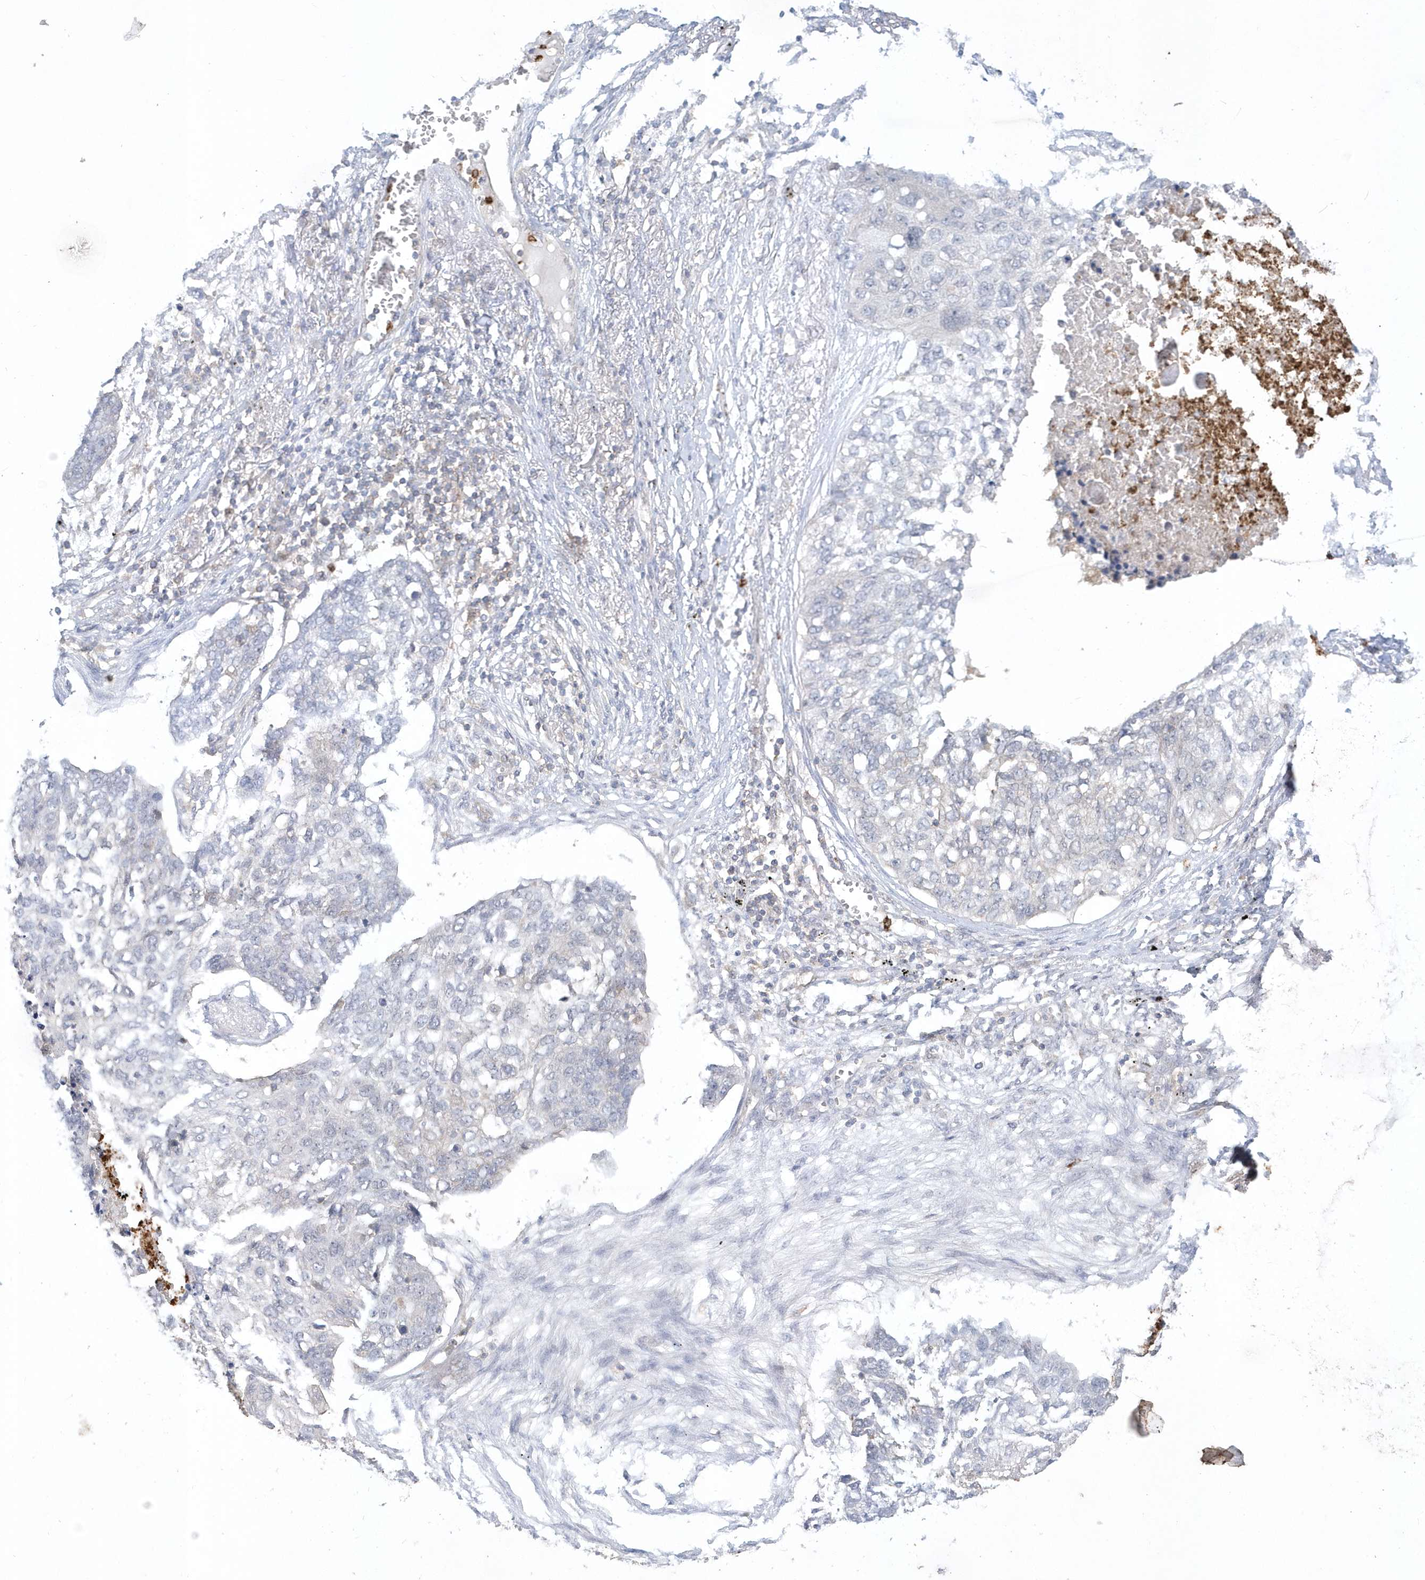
{"staining": {"intensity": "negative", "quantity": "none", "location": "none"}, "tissue": "lung cancer", "cell_type": "Tumor cells", "image_type": "cancer", "snomed": [{"axis": "morphology", "description": "Squamous cell carcinoma, NOS"}, {"axis": "topography", "description": "Lung"}], "caption": "DAB (3,3'-diaminobenzidine) immunohistochemical staining of human lung cancer (squamous cell carcinoma) shows no significant expression in tumor cells.", "gene": "RNF7", "patient": {"sex": "female", "age": 63}}